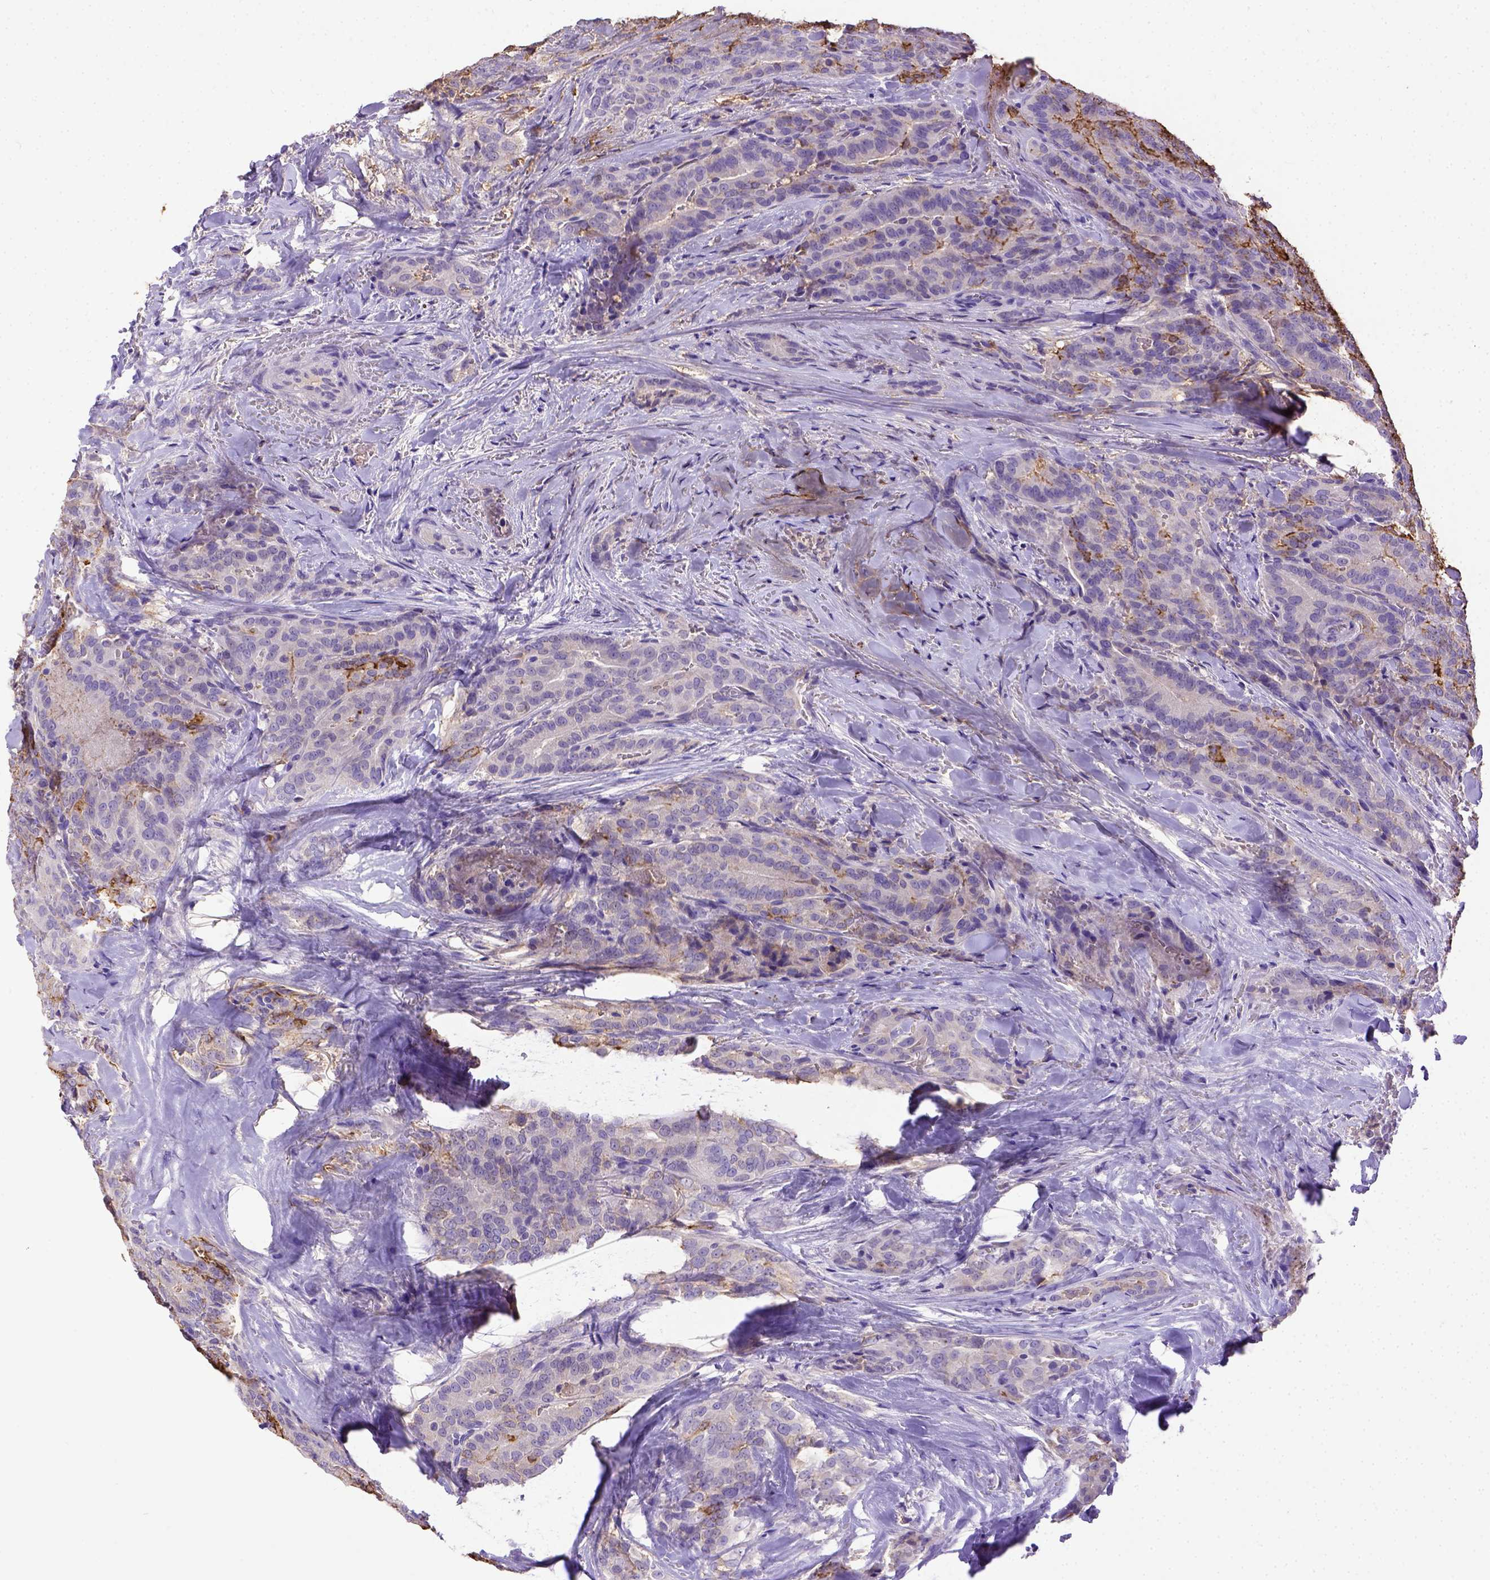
{"staining": {"intensity": "negative", "quantity": "none", "location": "none"}, "tissue": "thyroid cancer", "cell_type": "Tumor cells", "image_type": "cancer", "snomed": [{"axis": "morphology", "description": "Papillary adenocarcinoma, NOS"}, {"axis": "topography", "description": "Thyroid gland"}], "caption": "DAB (3,3'-diaminobenzidine) immunohistochemical staining of thyroid cancer exhibits no significant staining in tumor cells. (Immunohistochemistry (ihc), brightfield microscopy, high magnification).", "gene": "B3GAT1", "patient": {"sex": "male", "age": 61}}